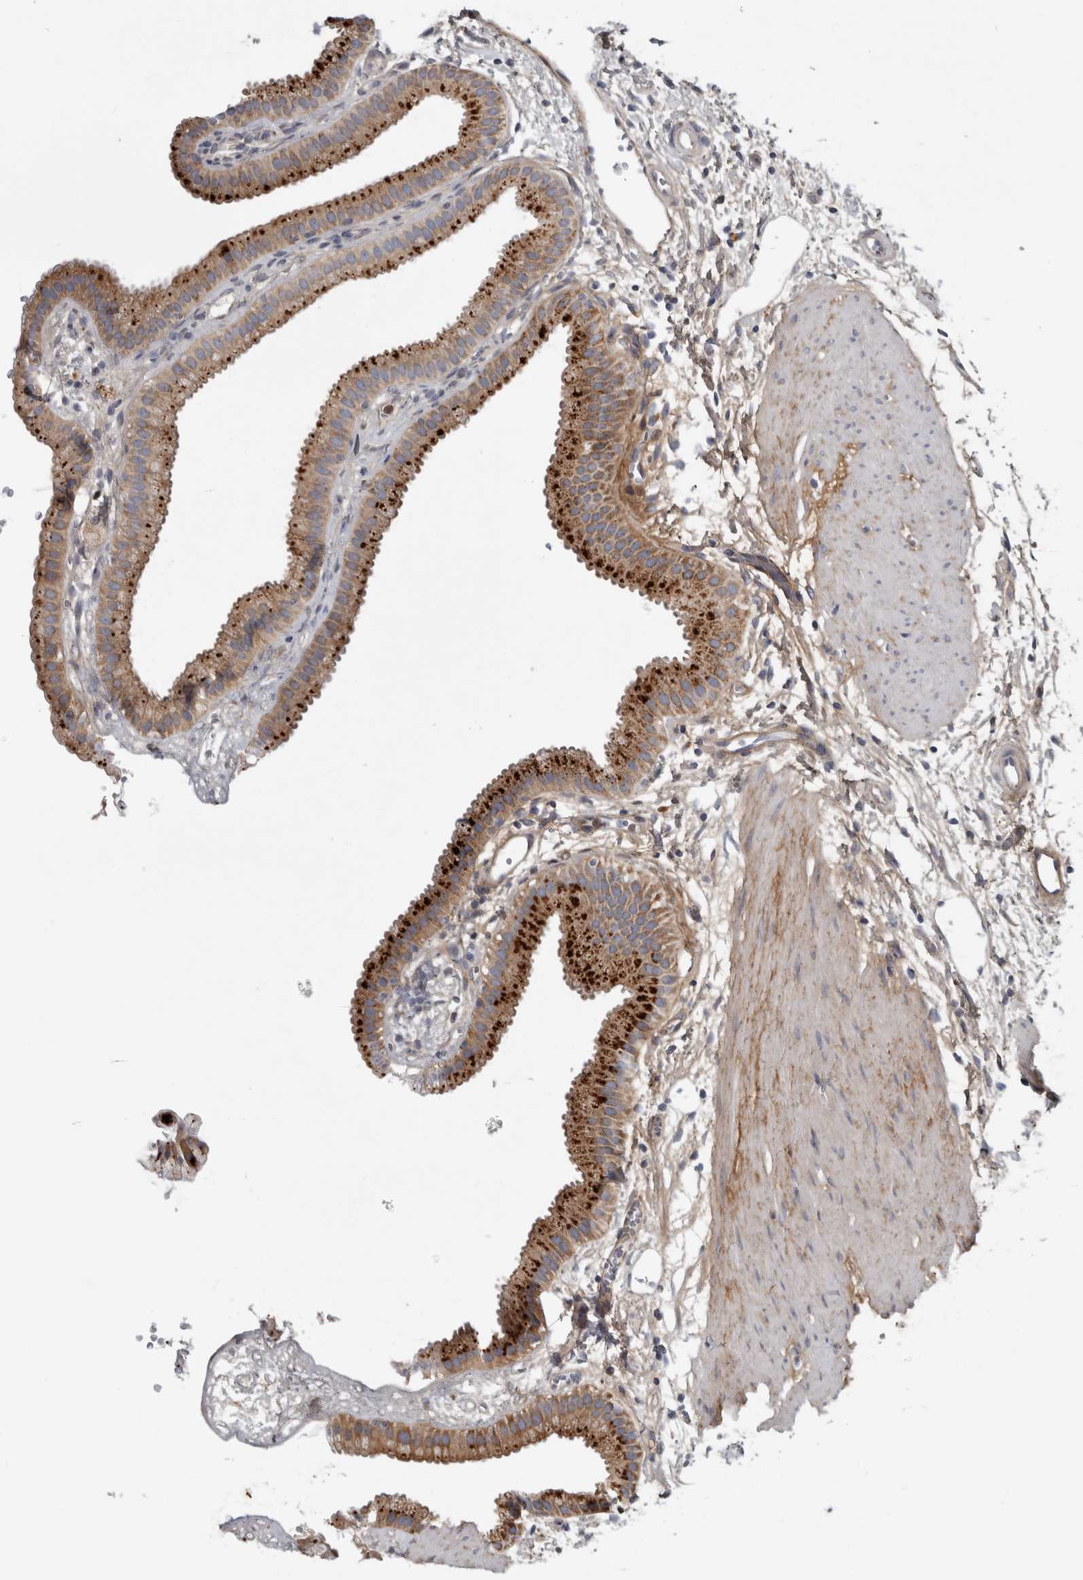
{"staining": {"intensity": "strong", "quantity": ">75%", "location": "cytoplasmic/membranous"}, "tissue": "gallbladder", "cell_type": "Glandular cells", "image_type": "normal", "snomed": [{"axis": "morphology", "description": "Normal tissue, NOS"}, {"axis": "topography", "description": "Gallbladder"}], "caption": "An immunohistochemistry (IHC) histopathology image of unremarkable tissue is shown. Protein staining in brown shows strong cytoplasmic/membranous positivity in gallbladder within glandular cells. Nuclei are stained in blue.", "gene": "ATXN2", "patient": {"sex": "female", "age": 64}}